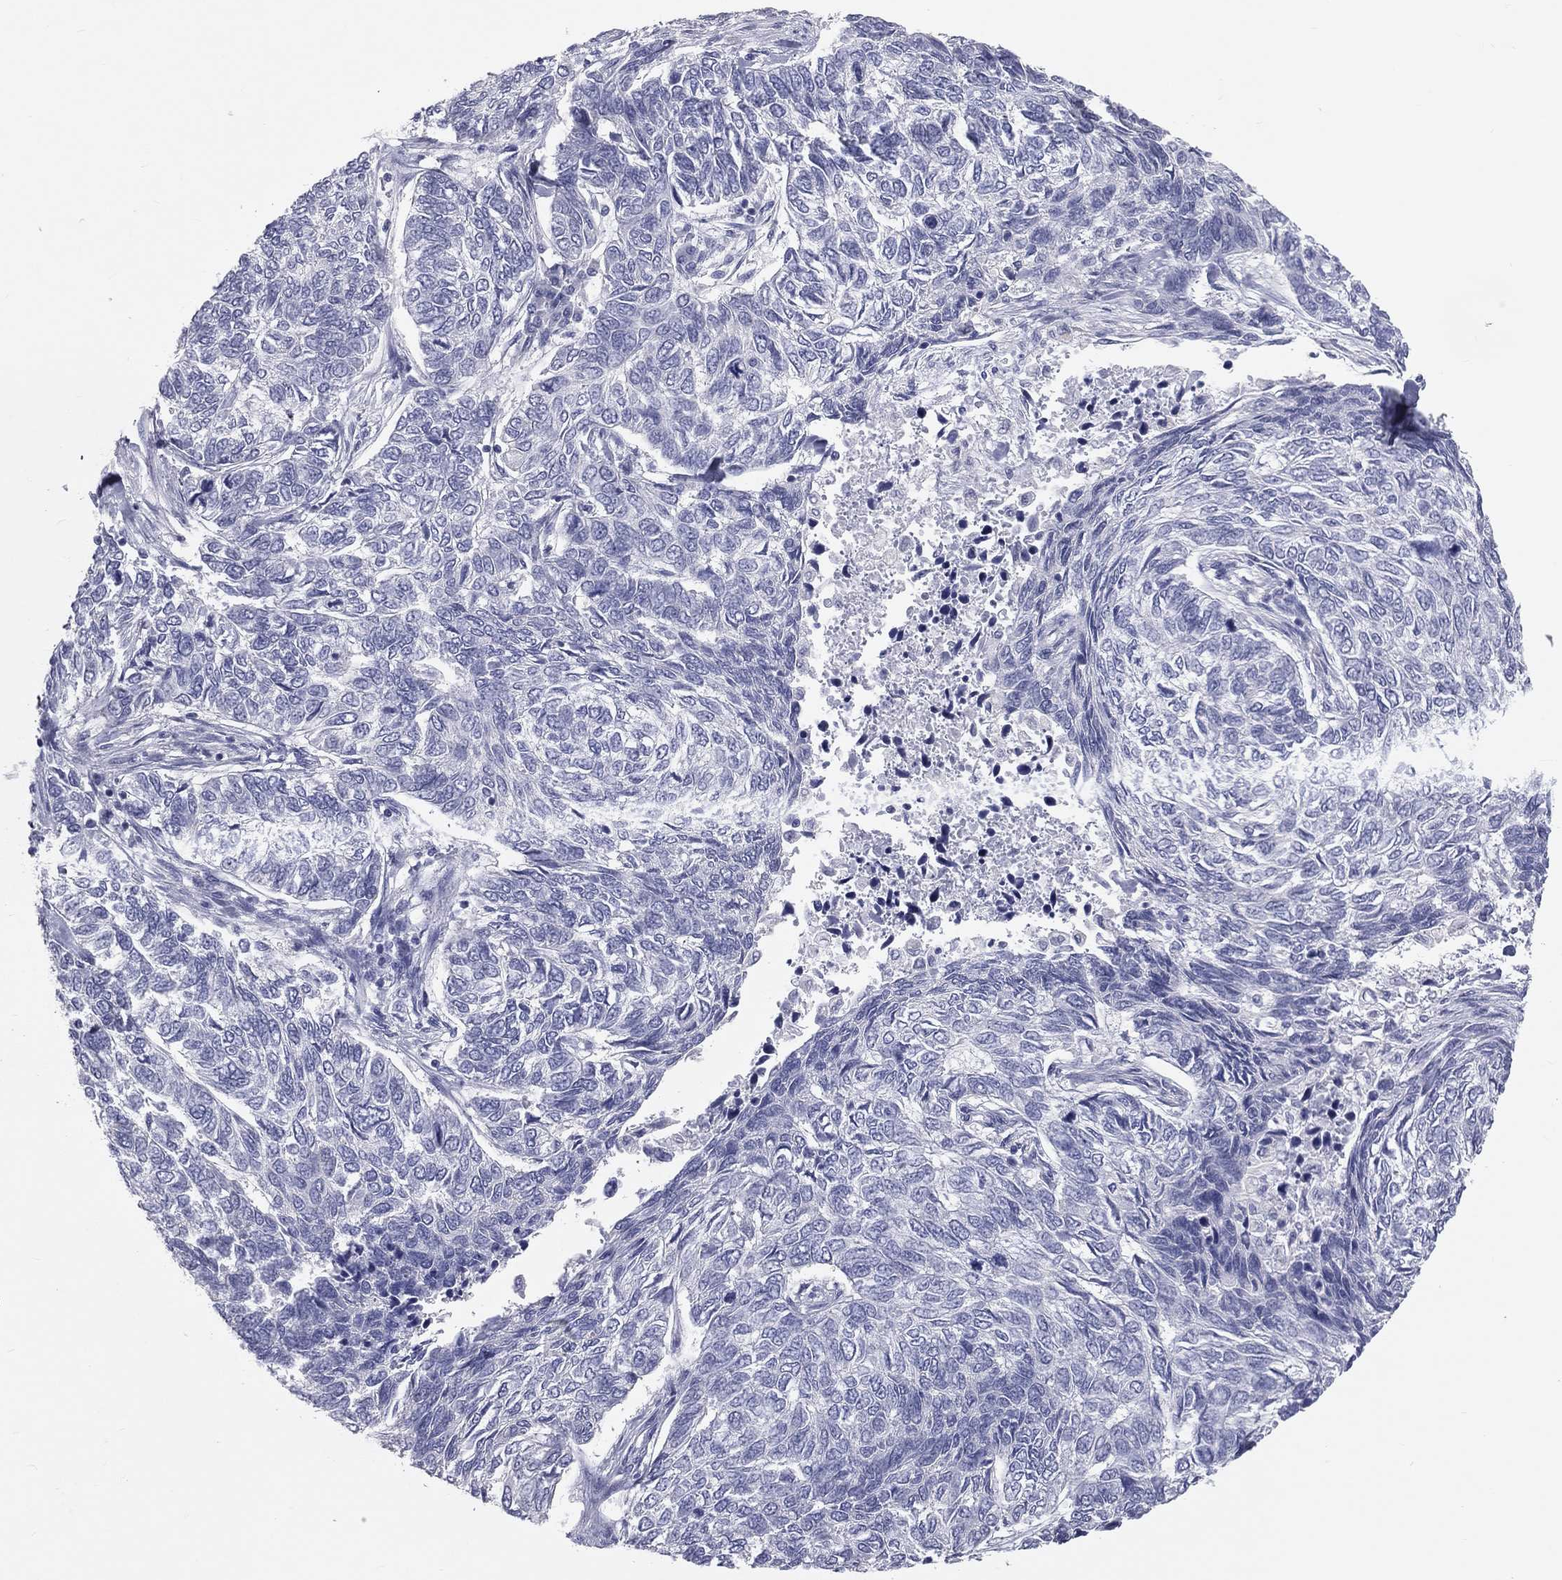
{"staining": {"intensity": "negative", "quantity": "none", "location": "none"}, "tissue": "skin cancer", "cell_type": "Tumor cells", "image_type": "cancer", "snomed": [{"axis": "morphology", "description": "Basal cell carcinoma"}, {"axis": "topography", "description": "Skin"}], "caption": "This is a photomicrograph of immunohistochemistry staining of basal cell carcinoma (skin), which shows no staining in tumor cells.", "gene": "TFPI2", "patient": {"sex": "female", "age": 65}}